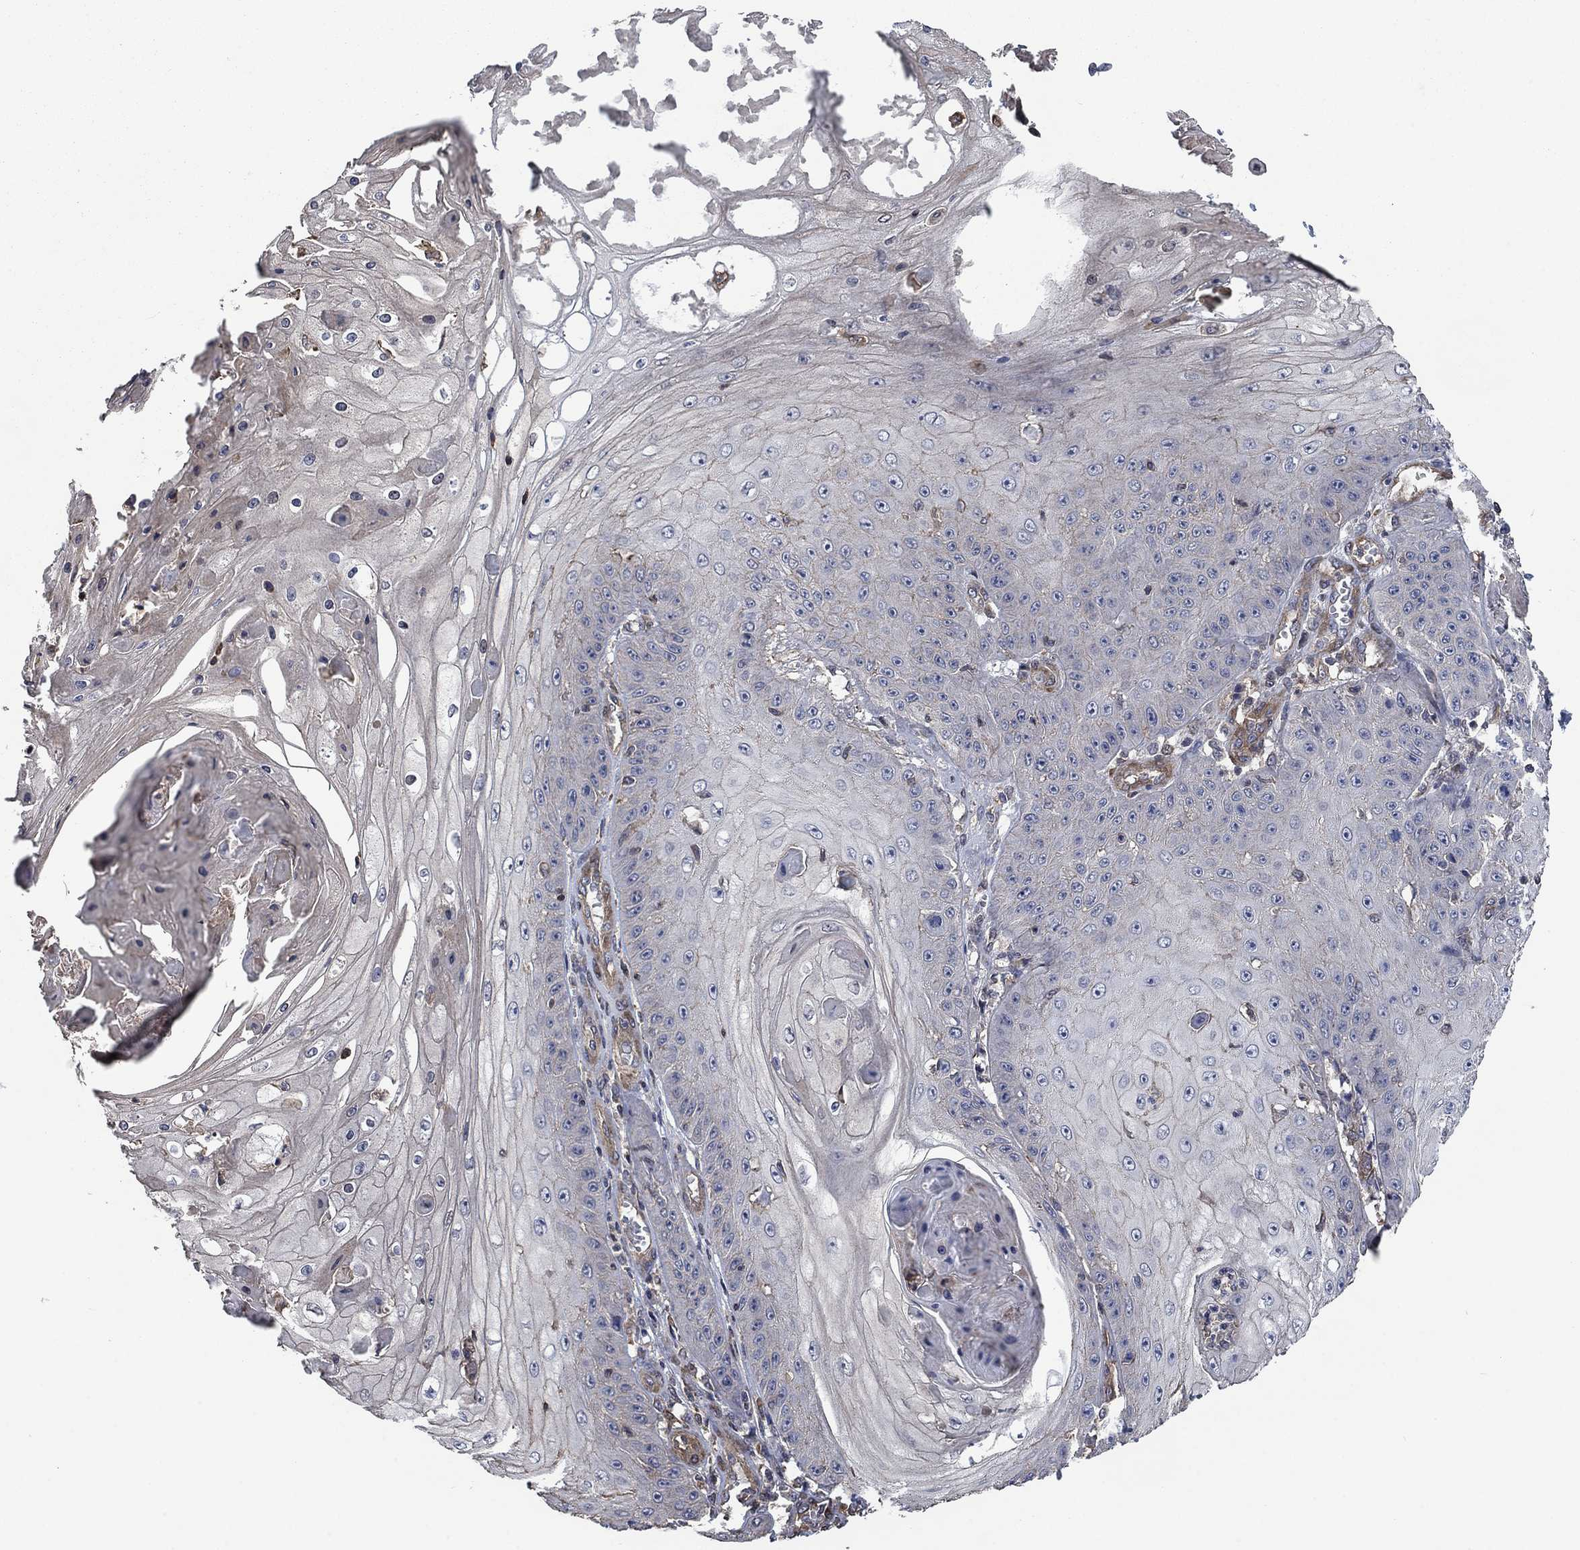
{"staining": {"intensity": "negative", "quantity": "none", "location": "none"}, "tissue": "skin cancer", "cell_type": "Tumor cells", "image_type": "cancer", "snomed": [{"axis": "morphology", "description": "Squamous cell carcinoma, NOS"}, {"axis": "topography", "description": "Skin"}], "caption": "Immunohistochemical staining of human squamous cell carcinoma (skin) displays no significant positivity in tumor cells.", "gene": "PDE3A", "patient": {"sex": "male", "age": 70}}